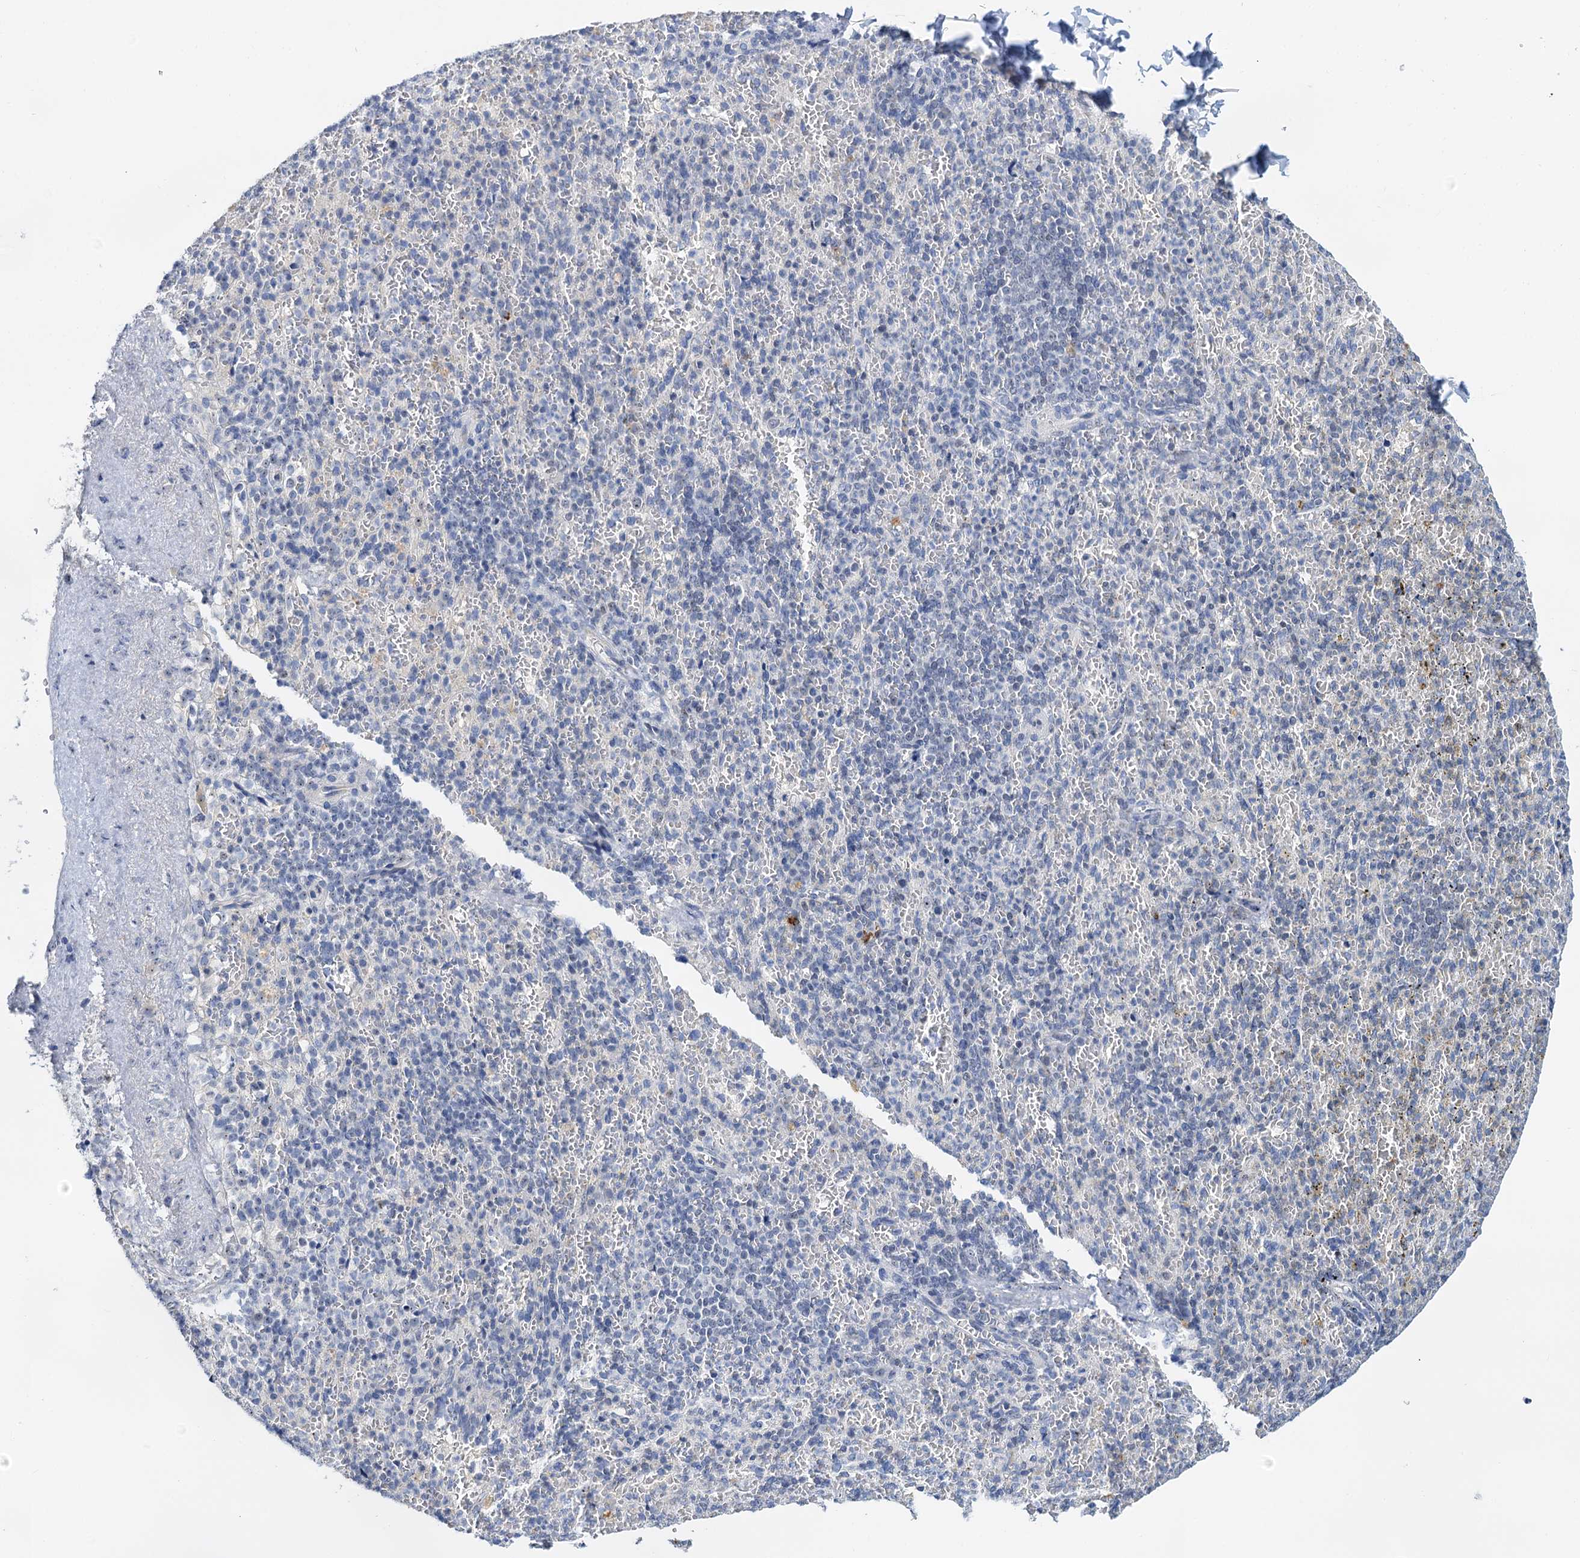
{"staining": {"intensity": "negative", "quantity": "none", "location": "none"}, "tissue": "spleen", "cell_type": "Cells in red pulp", "image_type": "normal", "snomed": [{"axis": "morphology", "description": "Normal tissue, NOS"}, {"axis": "topography", "description": "Spleen"}], "caption": "IHC micrograph of benign spleen: human spleen stained with DAB shows no significant protein staining in cells in red pulp. (Stains: DAB IHC with hematoxylin counter stain, Microscopy: brightfield microscopy at high magnification).", "gene": "NOP2", "patient": {"sex": "female", "age": 74}}